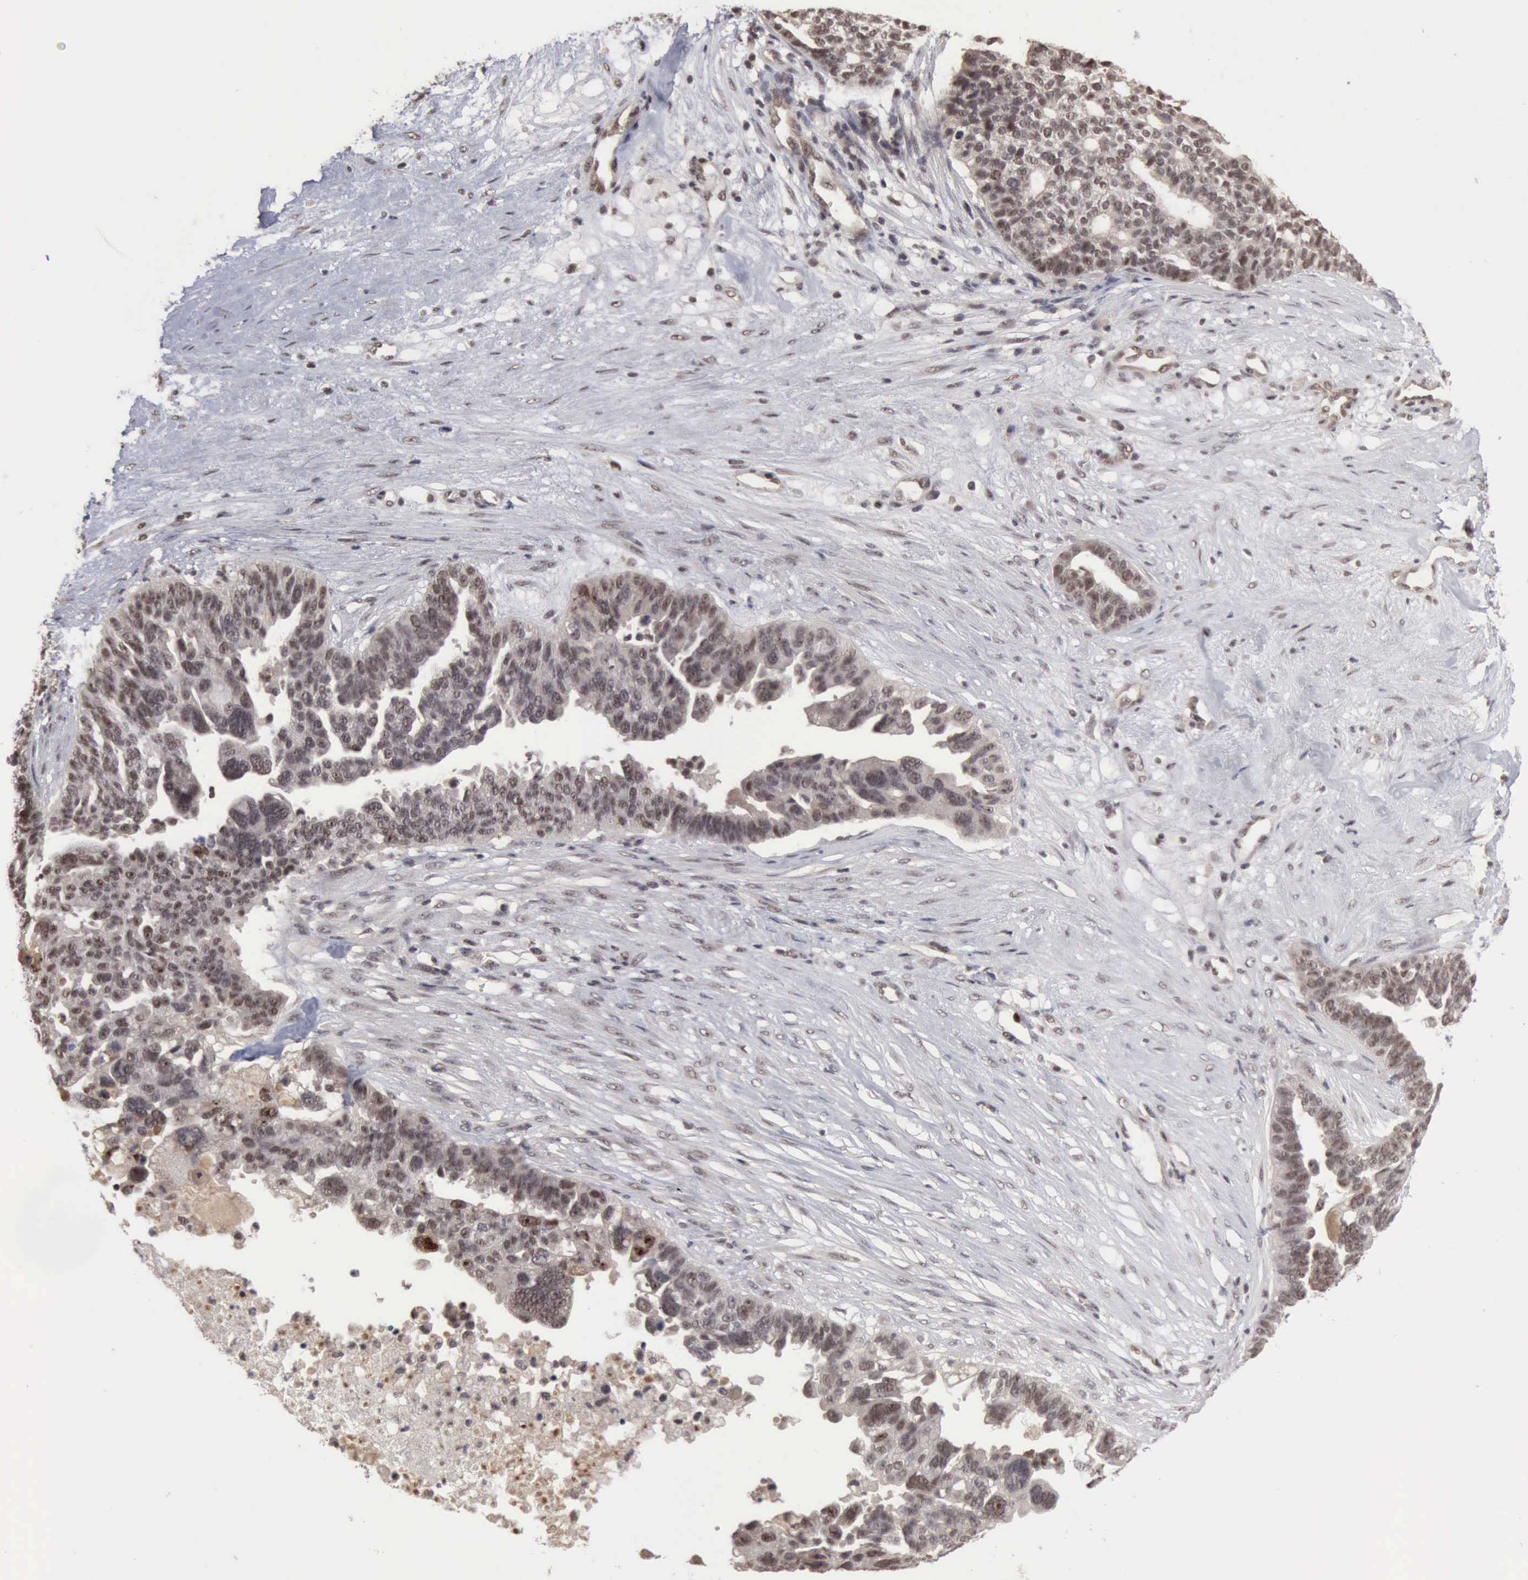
{"staining": {"intensity": "weak", "quantity": "25%-75%", "location": "nuclear"}, "tissue": "ovarian cancer", "cell_type": "Tumor cells", "image_type": "cancer", "snomed": [{"axis": "morphology", "description": "Cystadenocarcinoma, serous, NOS"}, {"axis": "topography", "description": "Ovary"}], "caption": "IHC (DAB) staining of human ovarian cancer (serous cystadenocarcinoma) demonstrates weak nuclear protein staining in approximately 25%-75% of tumor cells. Immunohistochemistry (ihc) stains the protein of interest in brown and the nuclei are stained blue.", "gene": "CDKN2A", "patient": {"sex": "female", "age": 59}}